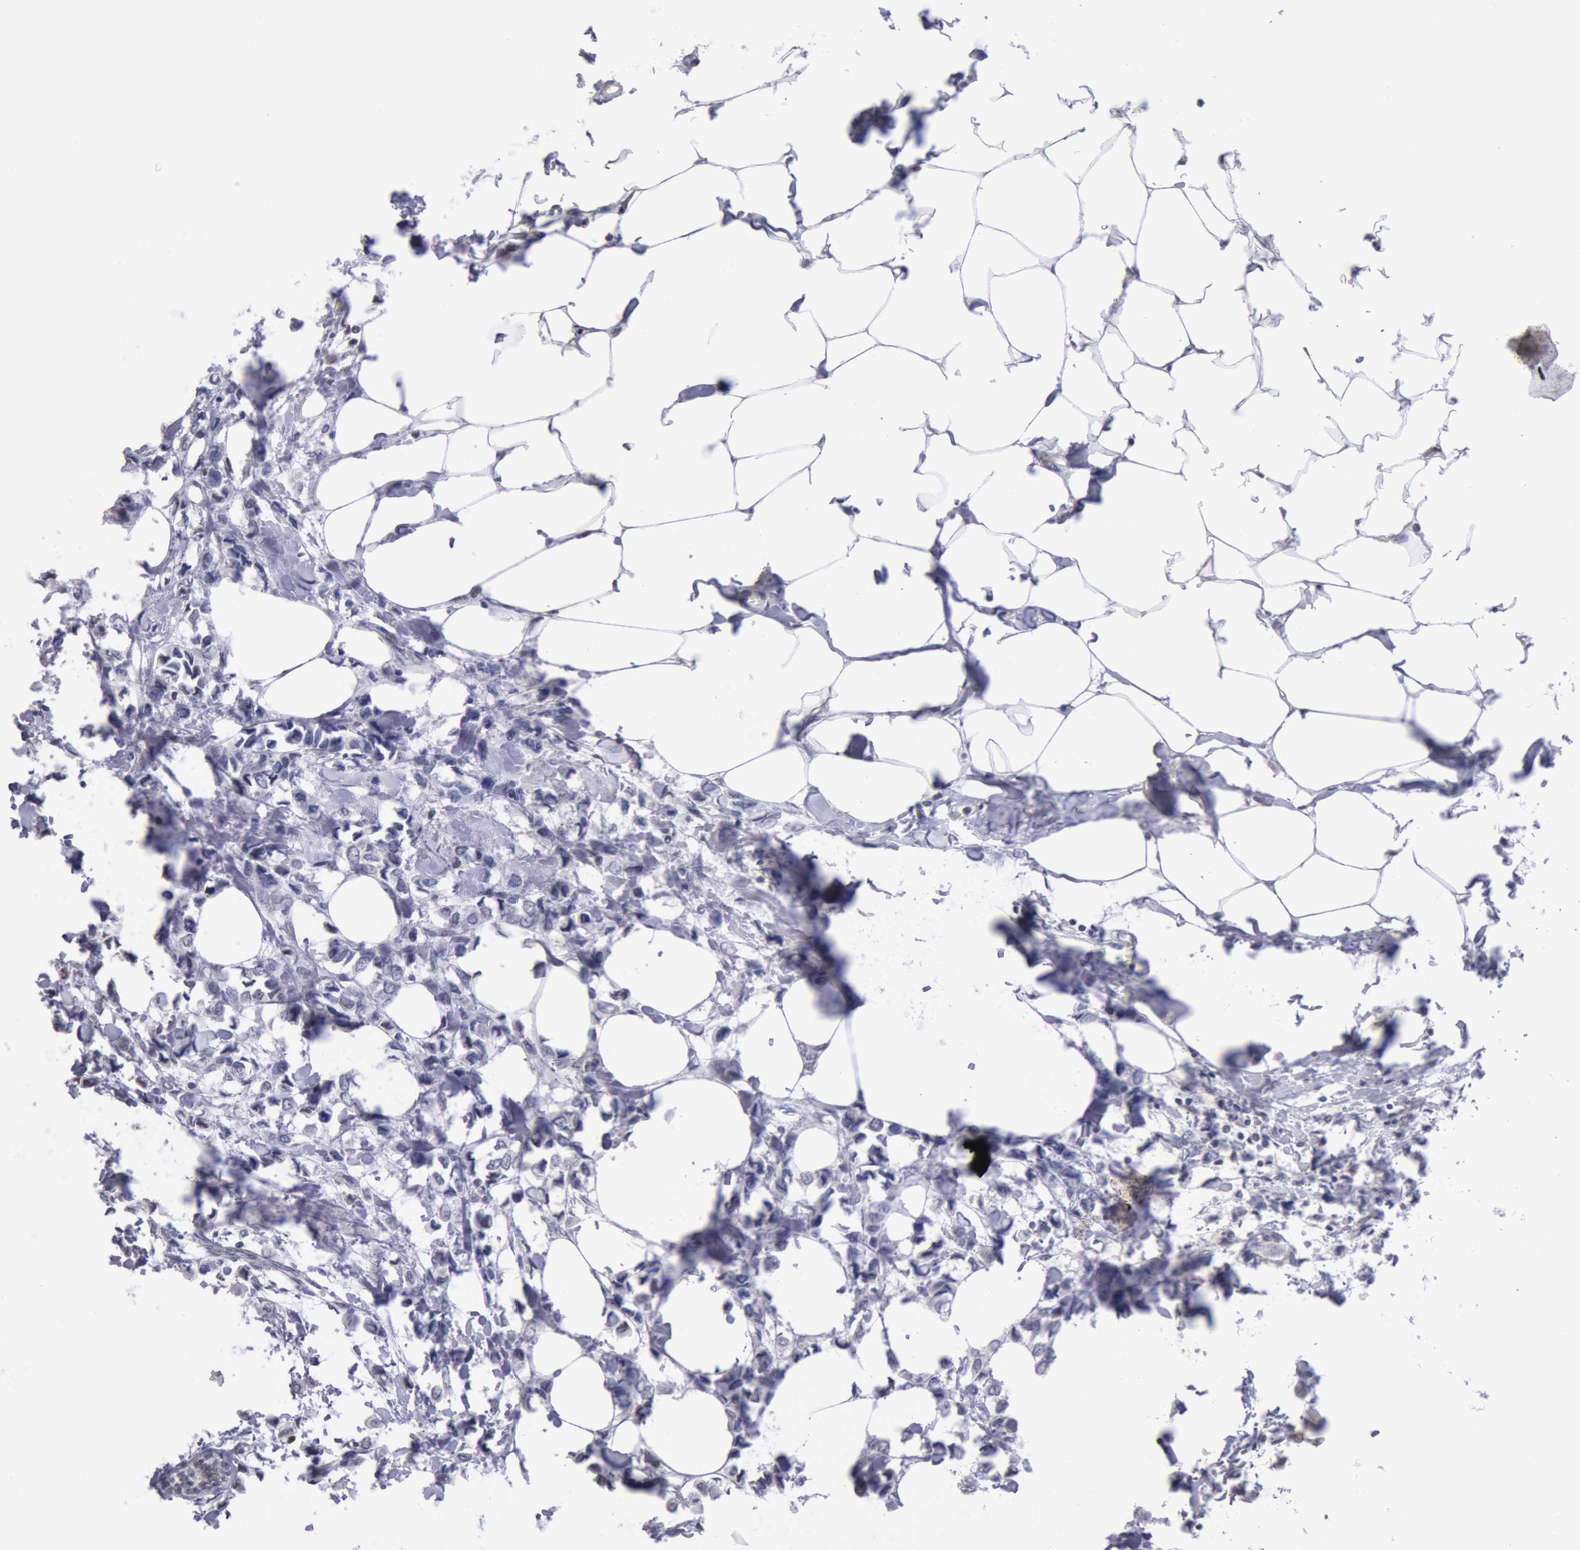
{"staining": {"intensity": "weak", "quantity": "25%-75%", "location": "nuclear"}, "tissue": "breast cancer", "cell_type": "Tumor cells", "image_type": "cancer", "snomed": [{"axis": "morphology", "description": "Lobular carcinoma"}, {"axis": "topography", "description": "Breast"}], "caption": "A low amount of weak nuclear expression is identified in approximately 25%-75% of tumor cells in lobular carcinoma (breast) tissue.", "gene": "MYH7", "patient": {"sex": "female", "age": 51}}